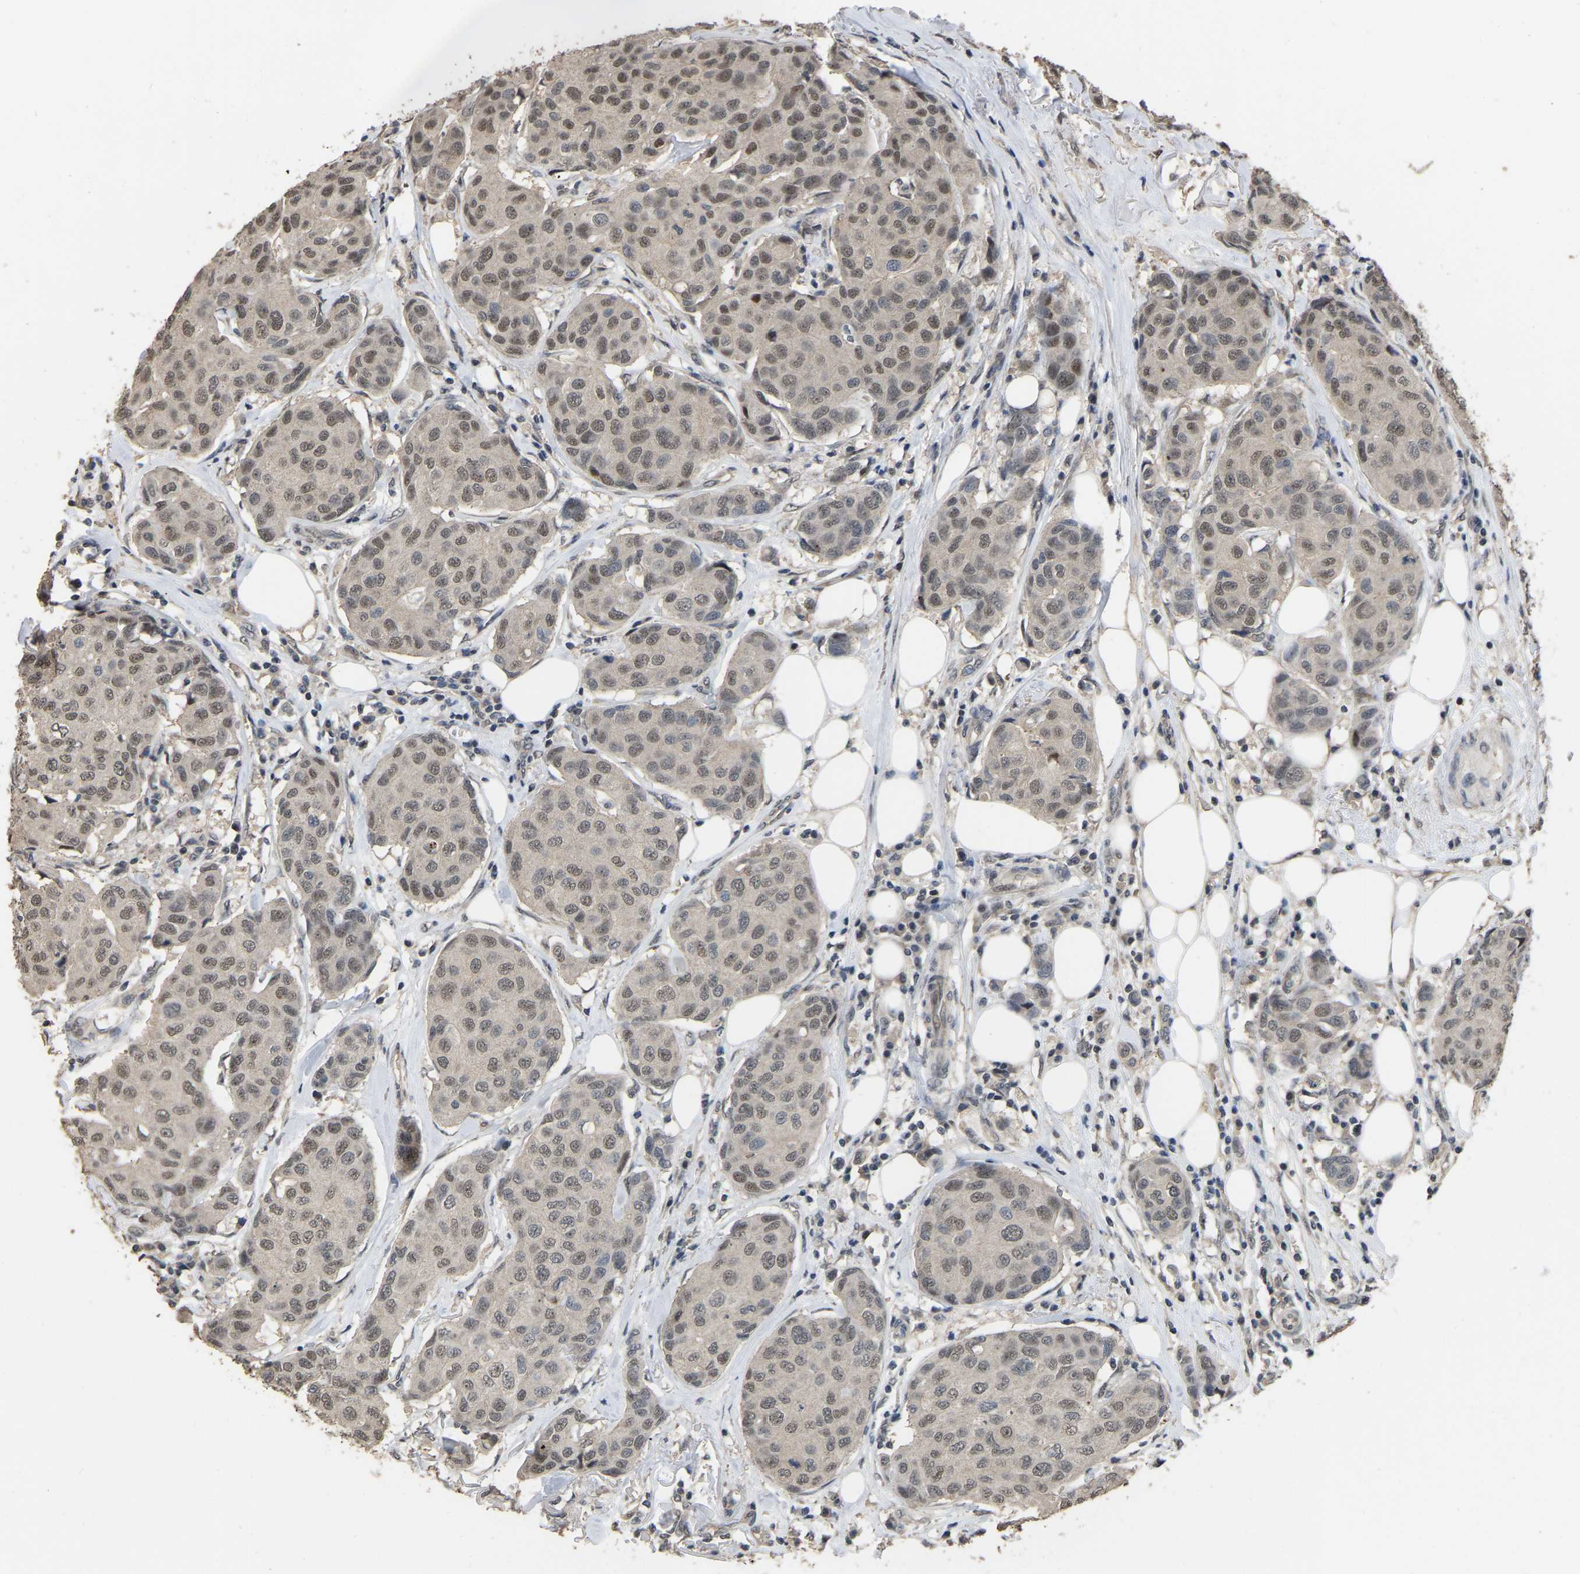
{"staining": {"intensity": "moderate", "quantity": ">75%", "location": "nuclear"}, "tissue": "breast cancer", "cell_type": "Tumor cells", "image_type": "cancer", "snomed": [{"axis": "morphology", "description": "Duct carcinoma"}, {"axis": "topography", "description": "Breast"}], "caption": "Breast cancer was stained to show a protein in brown. There is medium levels of moderate nuclear expression in about >75% of tumor cells.", "gene": "ARHGAP23", "patient": {"sex": "female", "age": 80}}